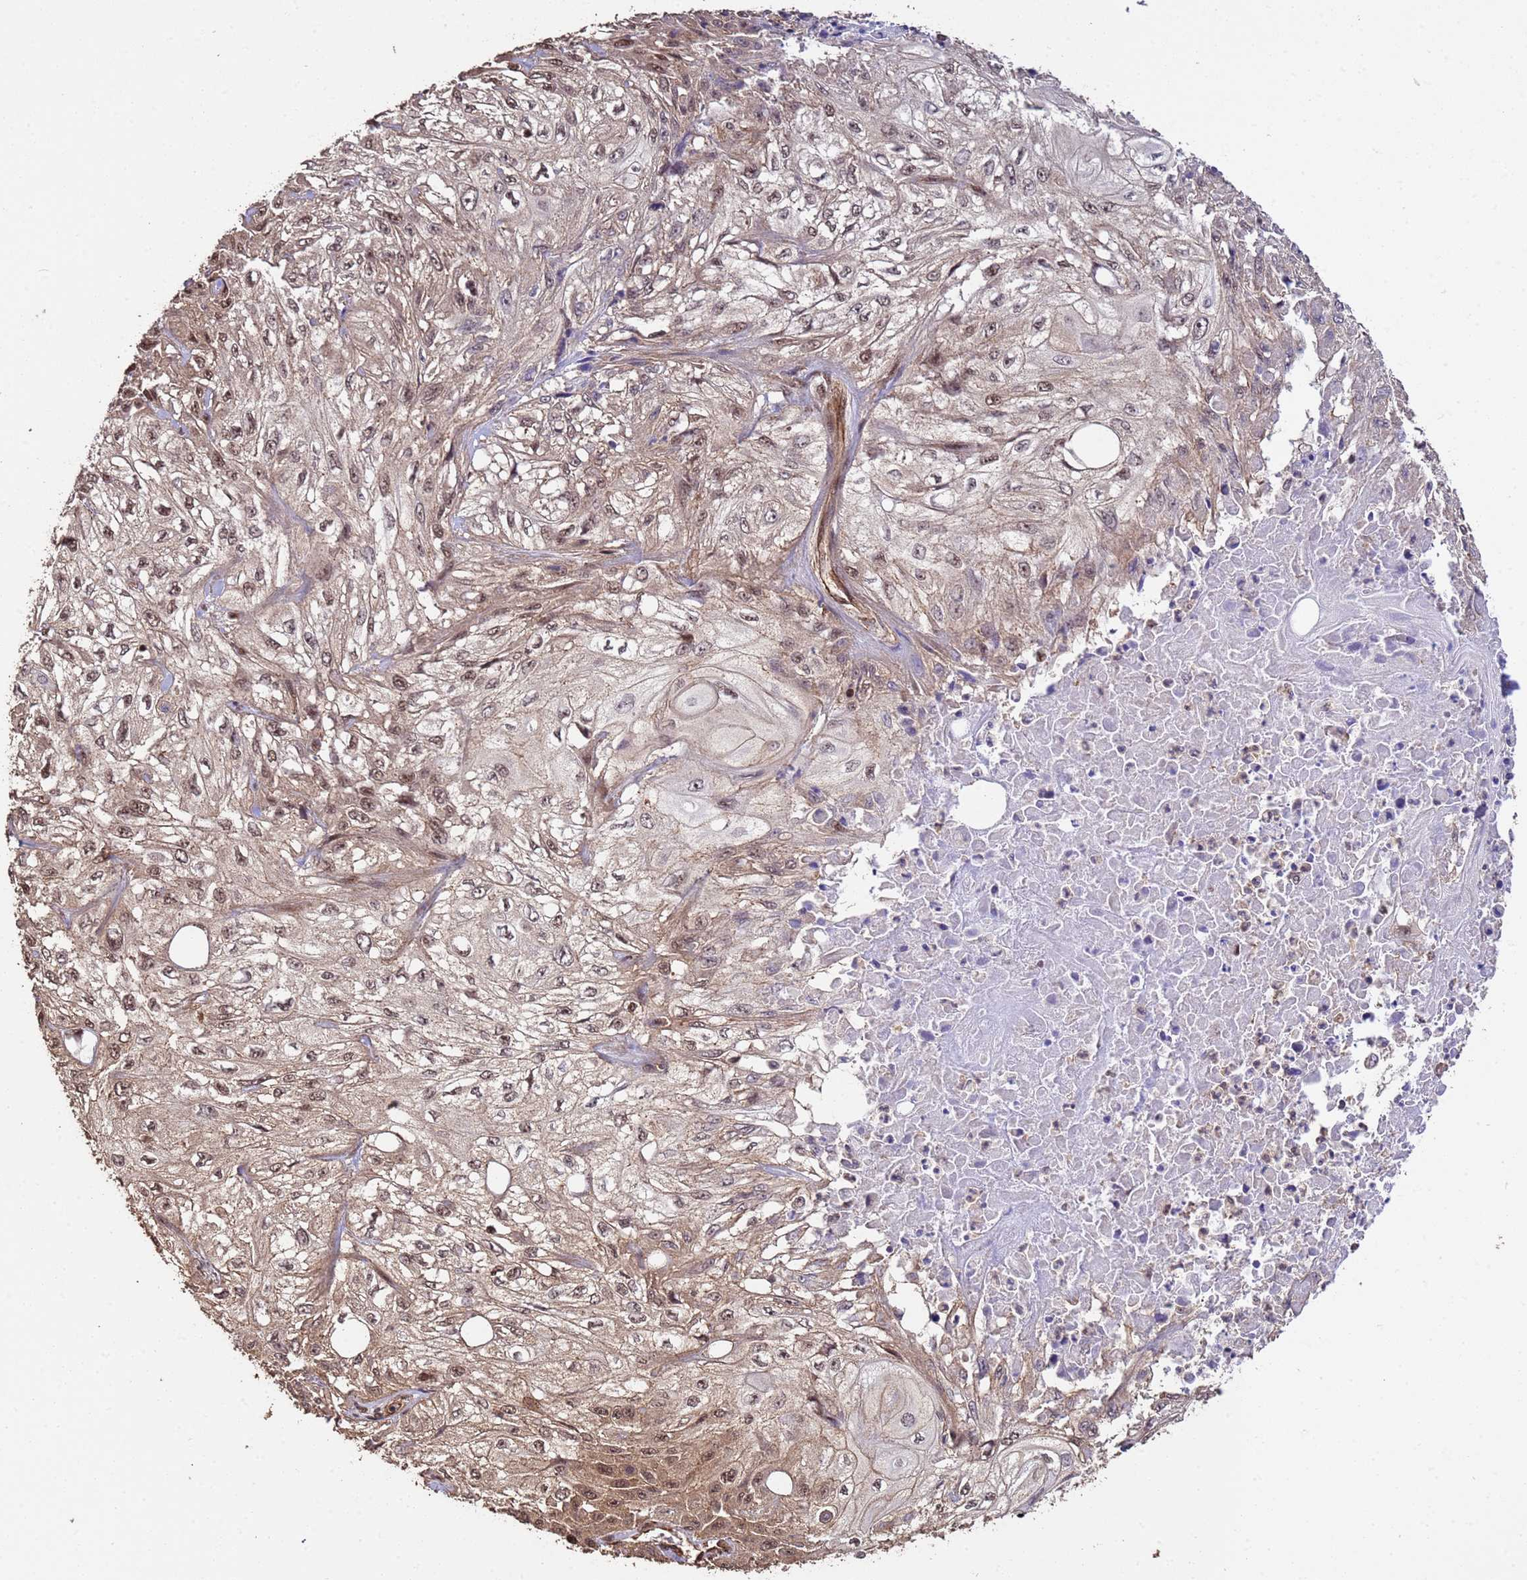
{"staining": {"intensity": "moderate", "quantity": ">75%", "location": "cytoplasmic/membranous,nuclear"}, "tissue": "skin cancer", "cell_type": "Tumor cells", "image_type": "cancer", "snomed": [{"axis": "morphology", "description": "Squamous cell carcinoma, NOS"}, {"axis": "morphology", "description": "Squamous cell carcinoma, metastatic, NOS"}, {"axis": "topography", "description": "Skin"}, {"axis": "topography", "description": "Lymph node"}], "caption": "Immunohistochemical staining of human skin cancer (squamous cell carcinoma) shows medium levels of moderate cytoplasmic/membranous and nuclear expression in approximately >75% of tumor cells.", "gene": "SYF2", "patient": {"sex": "male", "age": 75}}